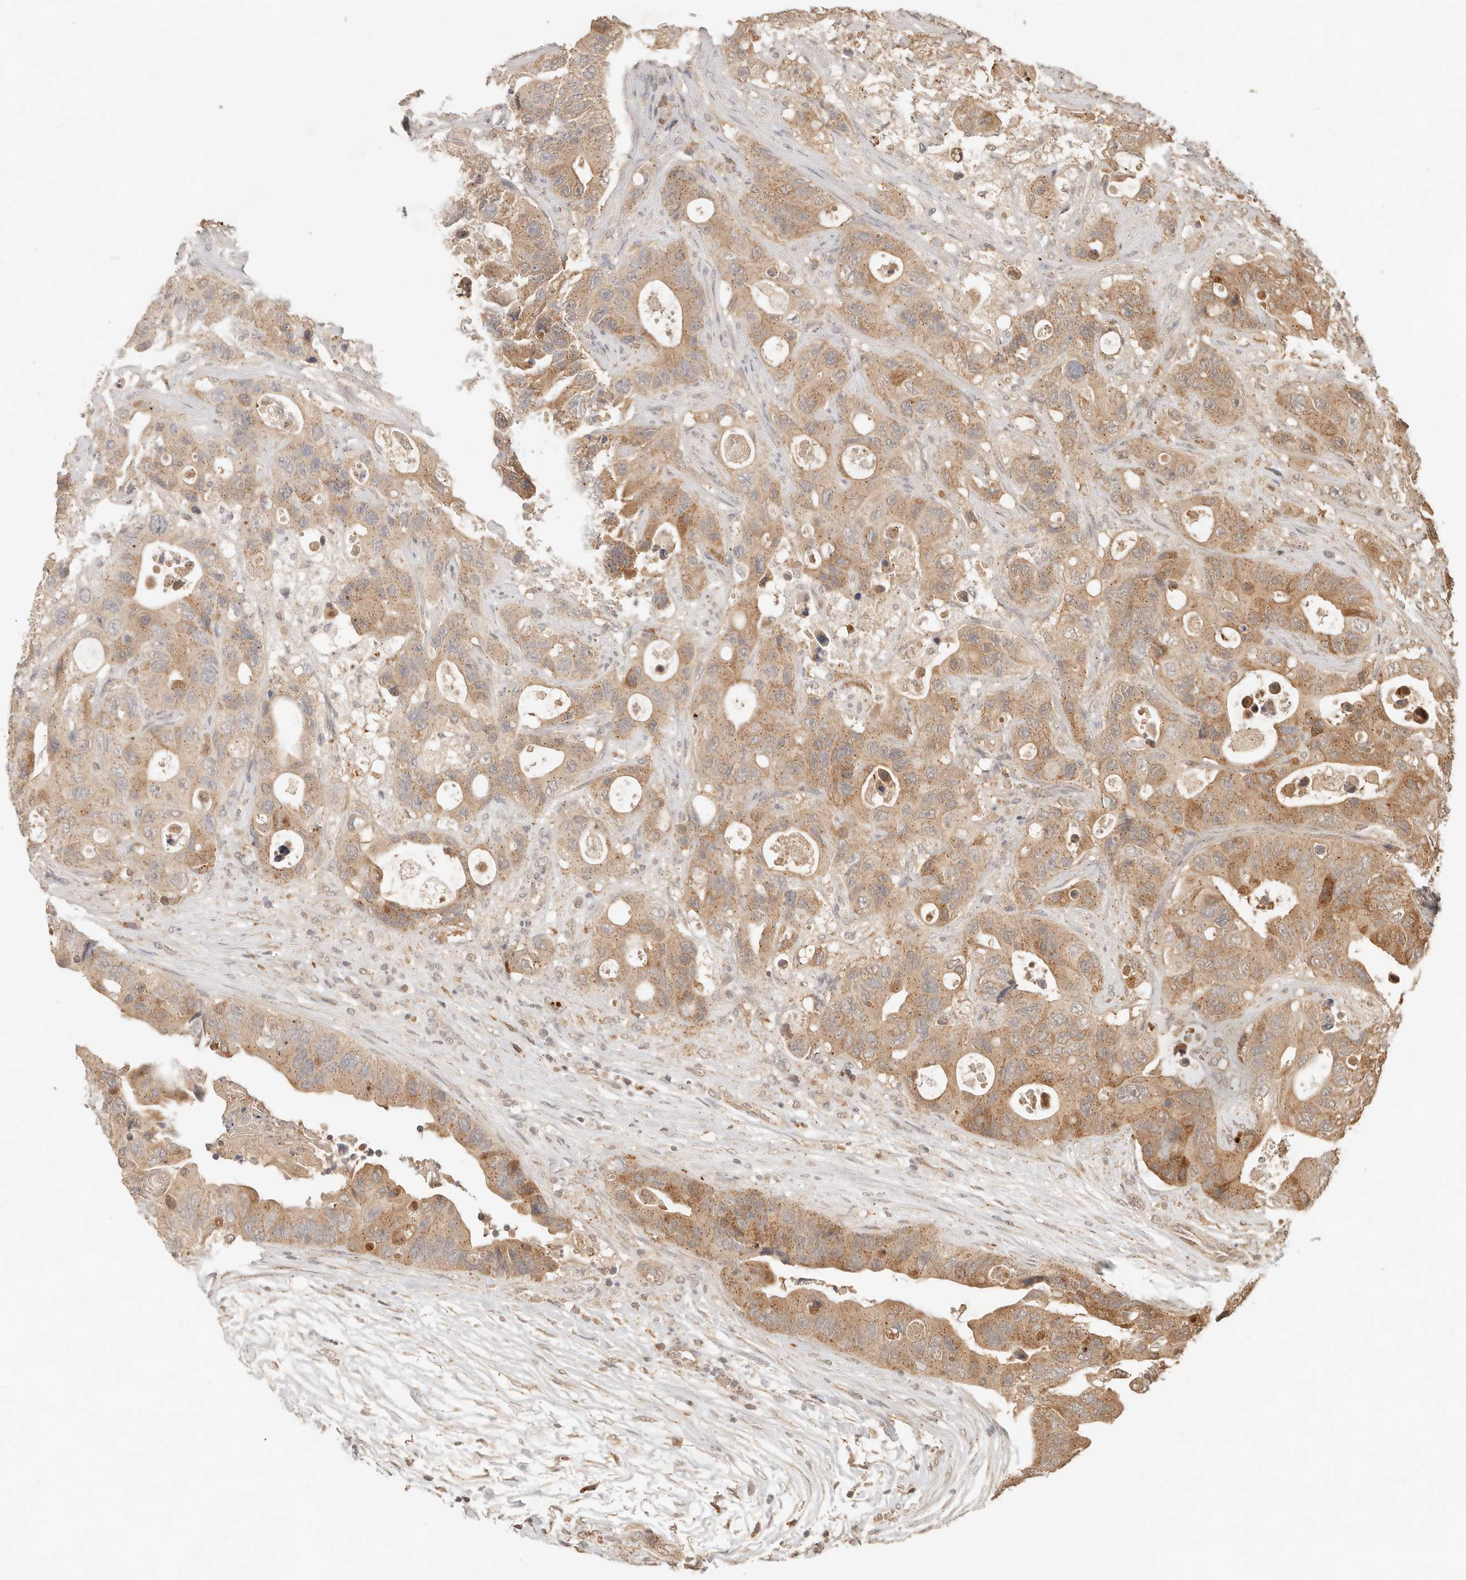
{"staining": {"intensity": "moderate", "quantity": ">75%", "location": "cytoplasmic/membranous"}, "tissue": "colorectal cancer", "cell_type": "Tumor cells", "image_type": "cancer", "snomed": [{"axis": "morphology", "description": "Adenocarcinoma, NOS"}, {"axis": "topography", "description": "Colon"}], "caption": "Immunohistochemistry of colorectal cancer (adenocarcinoma) displays medium levels of moderate cytoplasmic/membranous staining in approximately >75% of tumor cells.", "gene": "LMO4", "patient": {"sex": "female", "age": 46}}